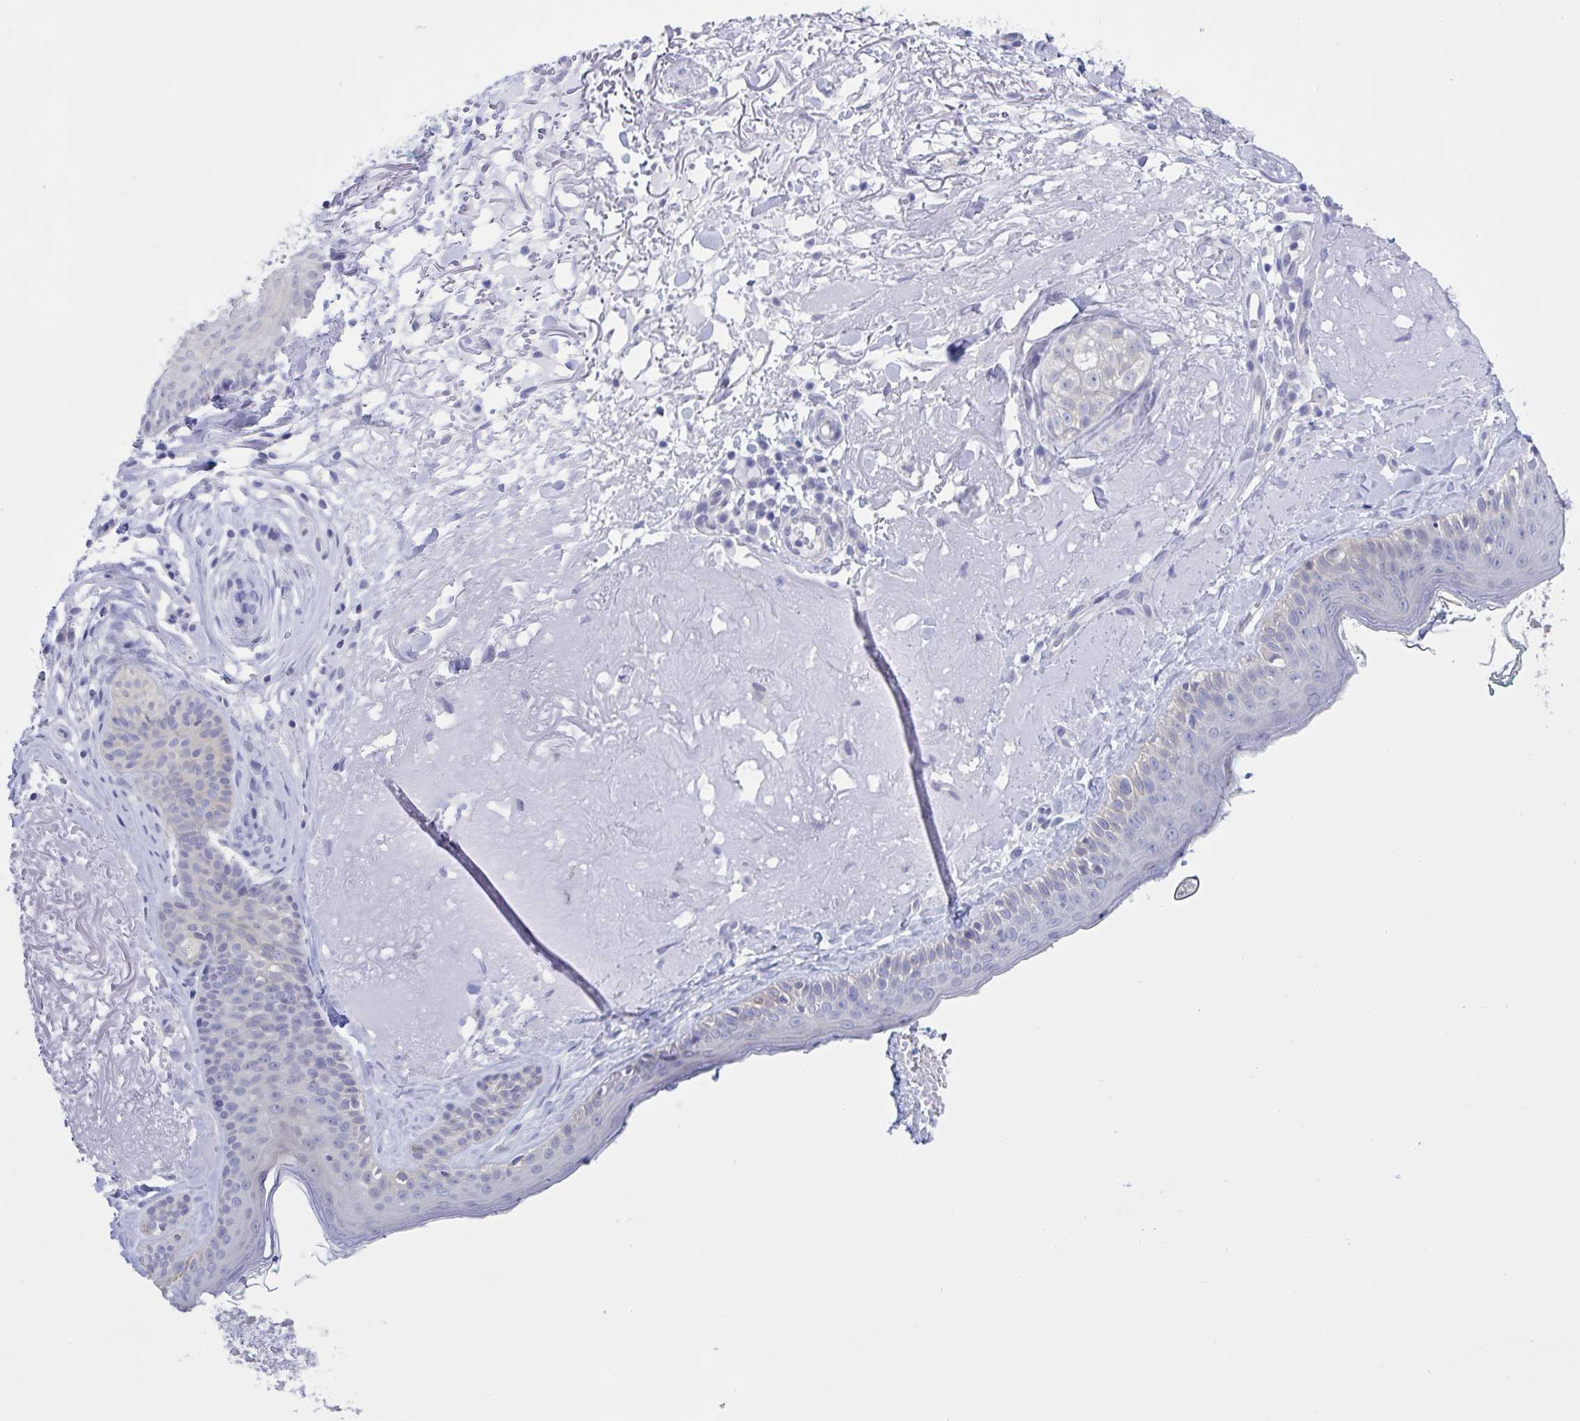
{"staining": {"intensity": "negative", "quantity": "none", "location": "none"}, "tissue": "skin", "cell_type": "Fibroblasts", "image_type": "normal", "snomed": [{"axis": "morphology", "description": "Normal tissue, NOS"}, {"axis": "topography", "description": "Skin"}], "caption": "Immunohistochemical staining of unremarkable skin exhibits no significant expression in fibroblasts.", "gene": "CHMP5", "patient": {"sex": "male", "age": 73}}